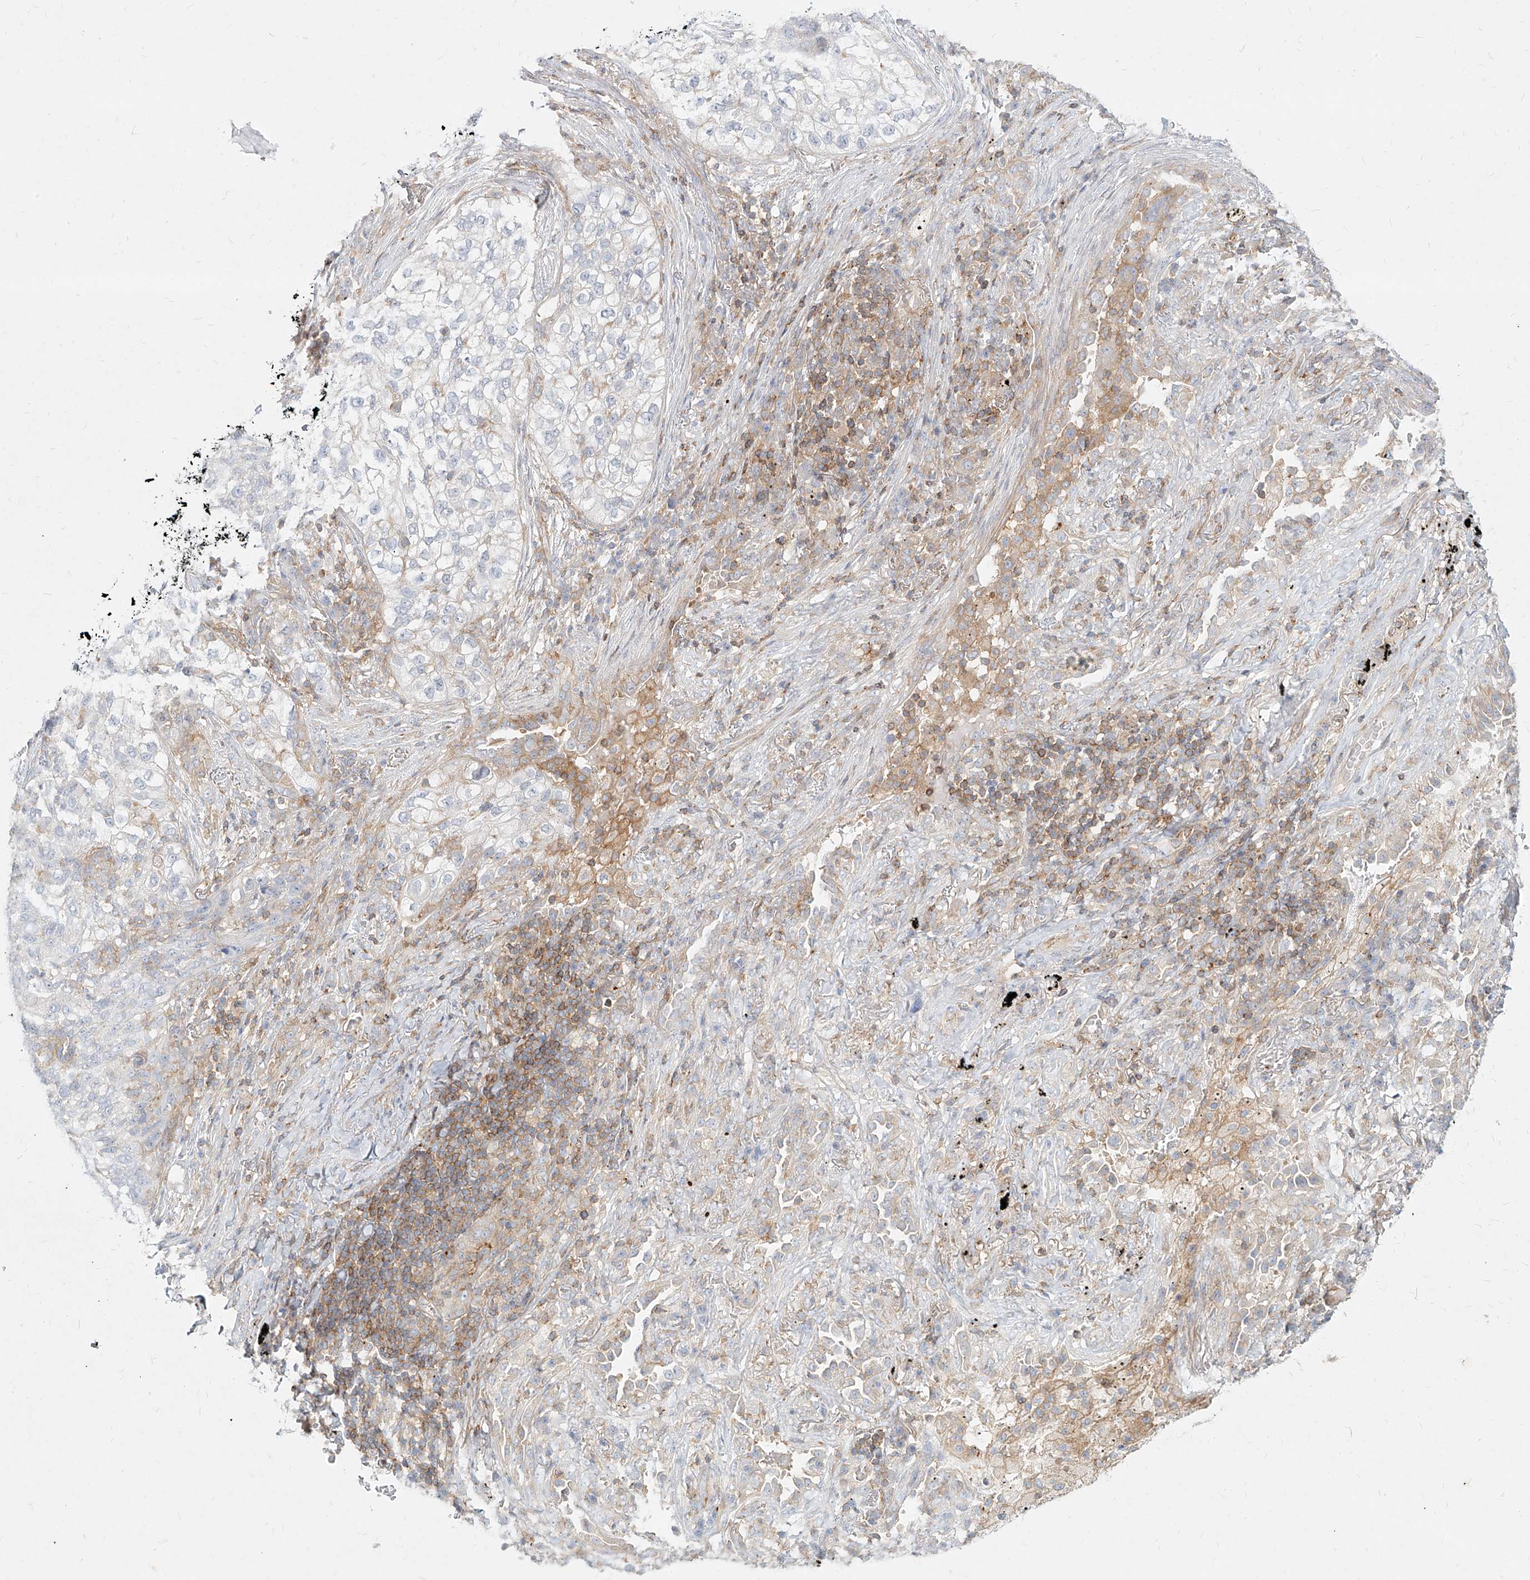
{"staining": {"intensity": "negative", "quantity": "none", "location": "none"}, "tissue": "lung cancer", "cell_type": "Tumor cells", "image_type": "cancer", "snomed": [{"axis": "morphology", "description": "Squamous cell carcinoma, NOS"}, {"axis": "topography", "description": "Lung"}], "caption": "Immunohistochemical staining of human lung cancer (squamous cell carcinoma) reveals no significant staining in tumor cells.", "gene": "SLC2A12", "patient": {"sex": "female", "age": 63}}